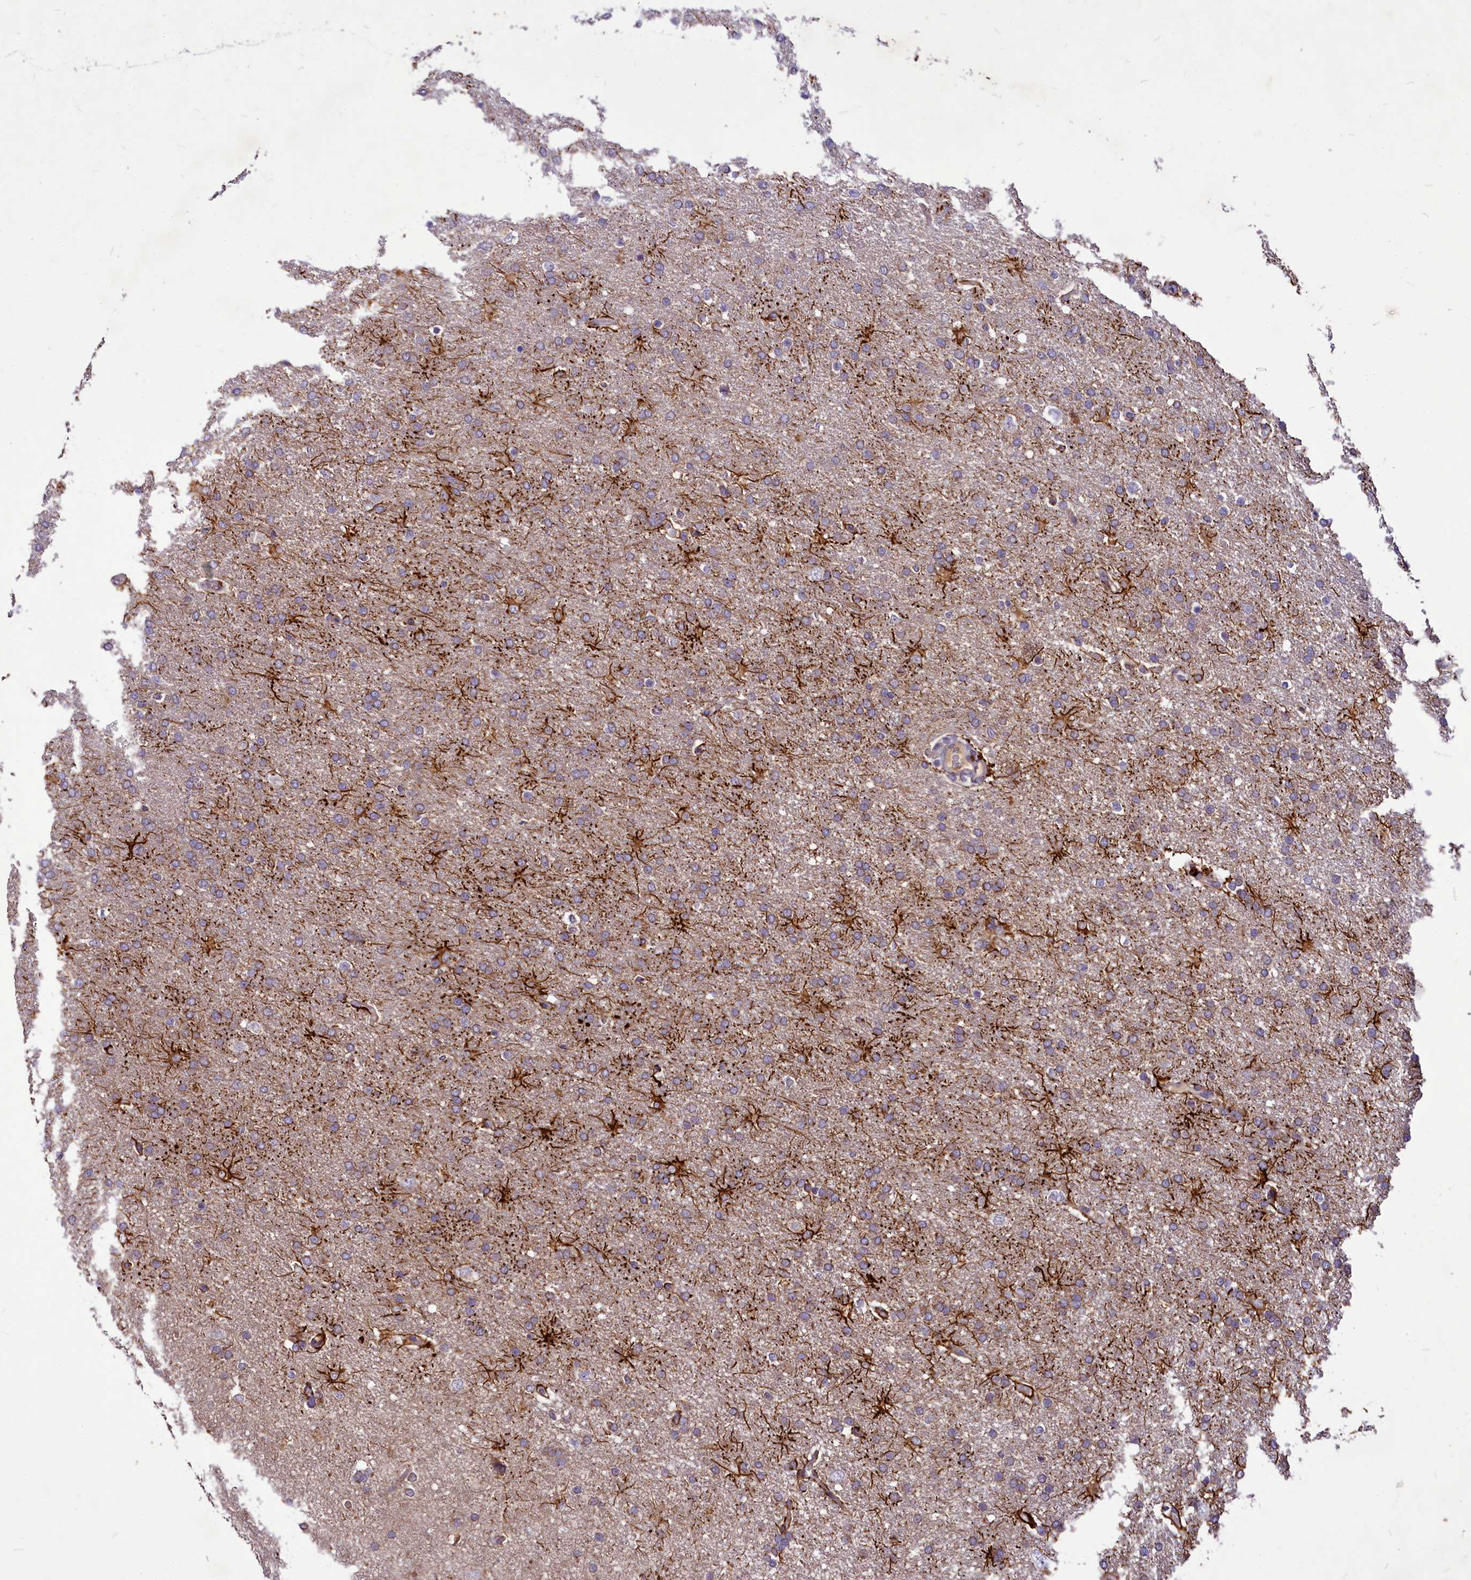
{"staining": {"intensity": "weak", "quantity": ">75%", "location": "cytoplasmic/membranous"}, "tissue": "glioma", "cell_type": "Tumor cells", "image_type": "cancer", "snomed": [{"axis": "morphology", "description": "Glioma, malignant, High grade"}, {"axis": "topography", "description": "Brain"}], "caption": "Immunohistochemistry (IHC) (DAB) staining of human malignant glioma (high-grade) exhibits weak cytoplasmic/membranous protein positivity in about >75% of tumor cells.", "gene": "C11orf86", "patient": {"sex": "male", "age": 72}}